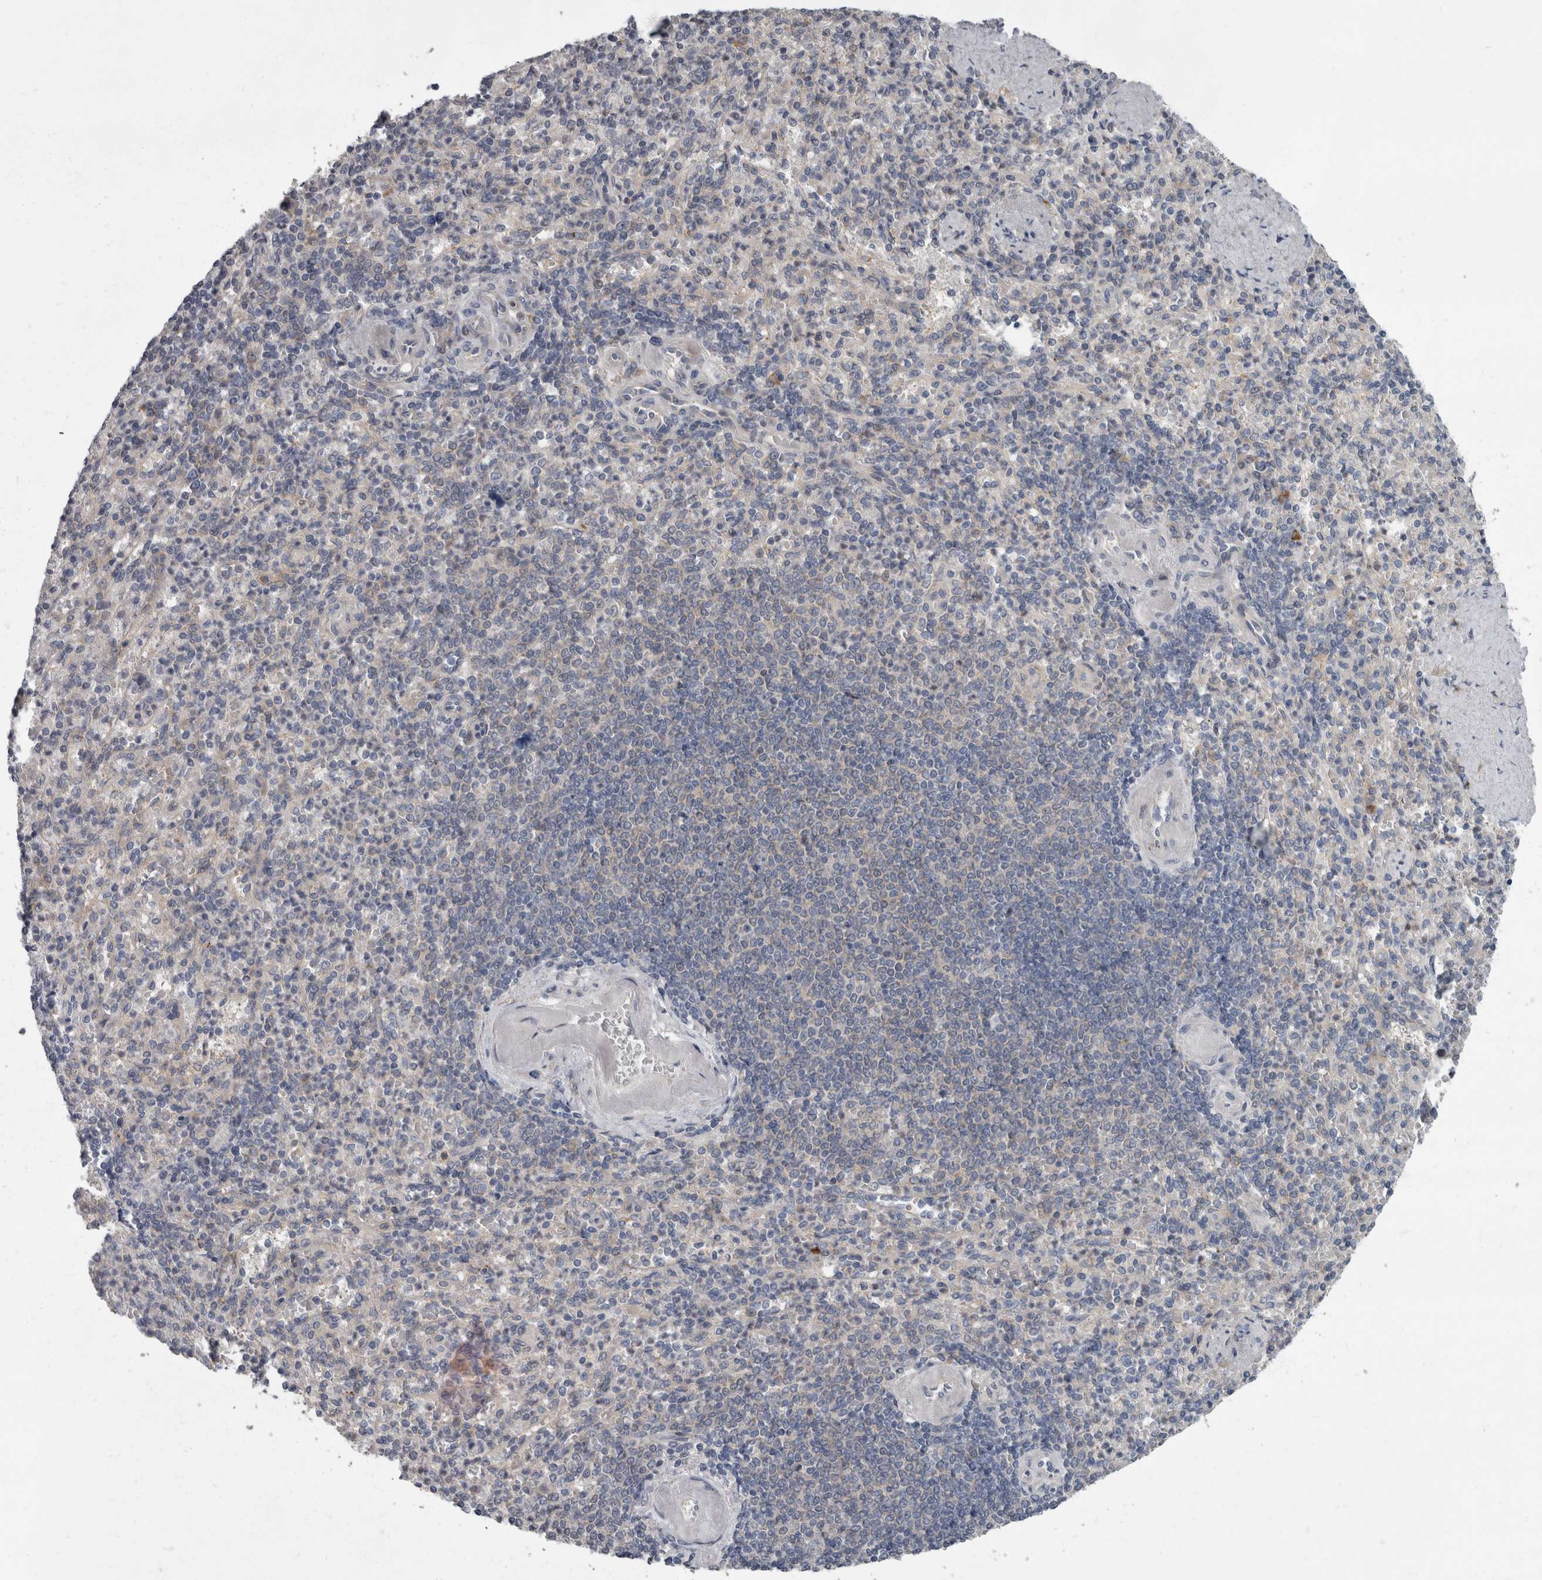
{"staining": {"intensity": "negative", "quantity": "none", "location": "none"}, "tissue": "spleen", "cell_type": "Cells in red pulp", "image_type": "normal", "snomed": [{"axis": "morphology", "description": "Normal tissue, NOS"}, {"axis": "topography", "description": "Spleen"}], "caption": "Histopathology image shows no significant protein staining in cells in red pulp of unremarkable spleen. (DAB (3,3'-diaminobenzidine) immunohistochemistry (IHC), high magnification).", "gene": "CDC42BPG", "patient": {"sex": "female", "age": 74}}